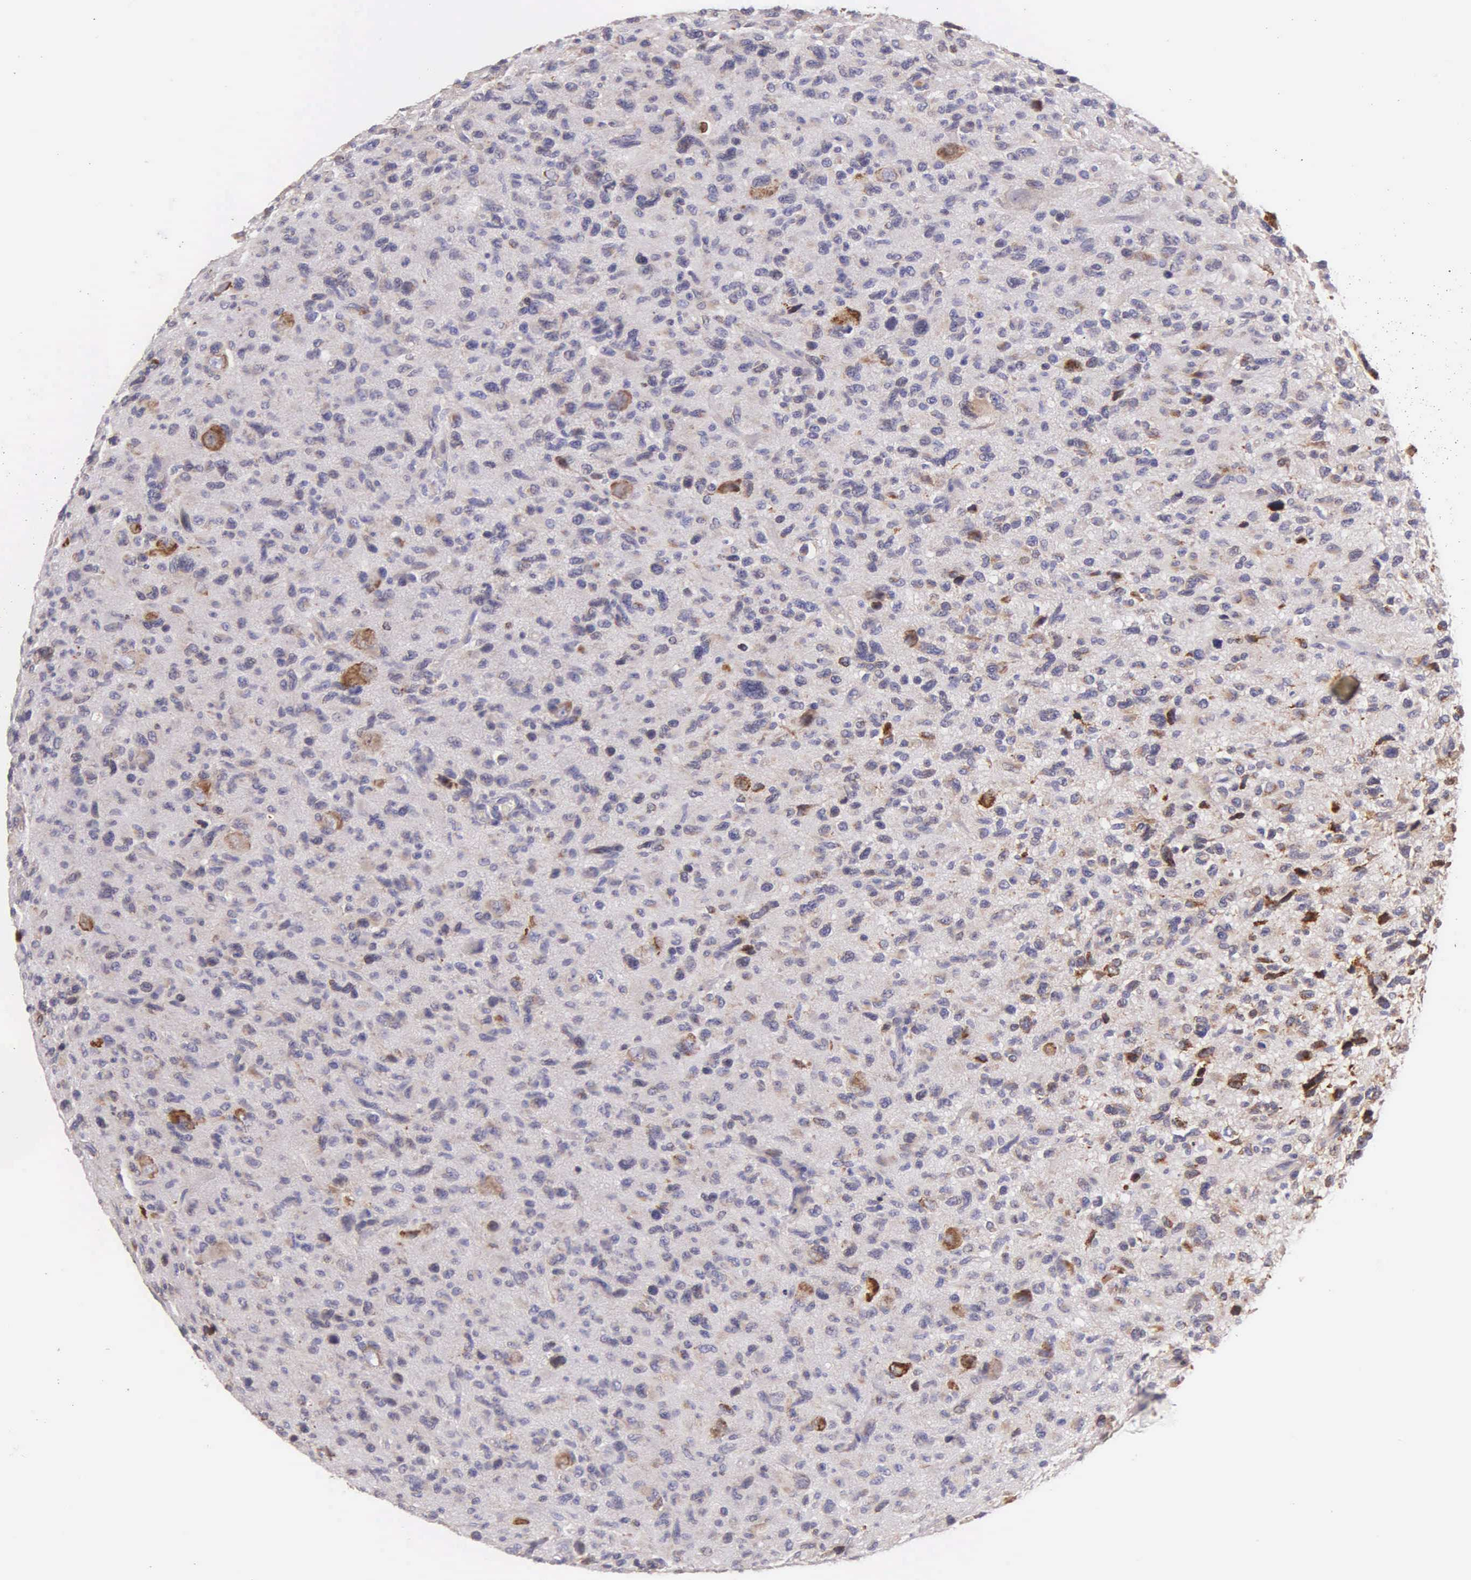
{"staining": {"intensity": "strong", "quantity": ">75%", "location": "cytoplasmic/membranous"}, "tissue": "glioma", "cell_type": "Tumor cells", "image_type": "cancer", "snomed": [{"axis": "morphology", "description": "Glioma, malignant, High grade"}, {"axis": "topography", "description": "Brain"}], "caption": "Brown immunohistochemical staining in malignant glioma (high-grade) demonstrates strong cytoplasmic/membranous staining in approximately >75% of tumor cells. The protein is shown in brown color, while the nuclei are stained blue.", "gene": "CKAP4", "patient": {"sex": "female", "age": 60}}